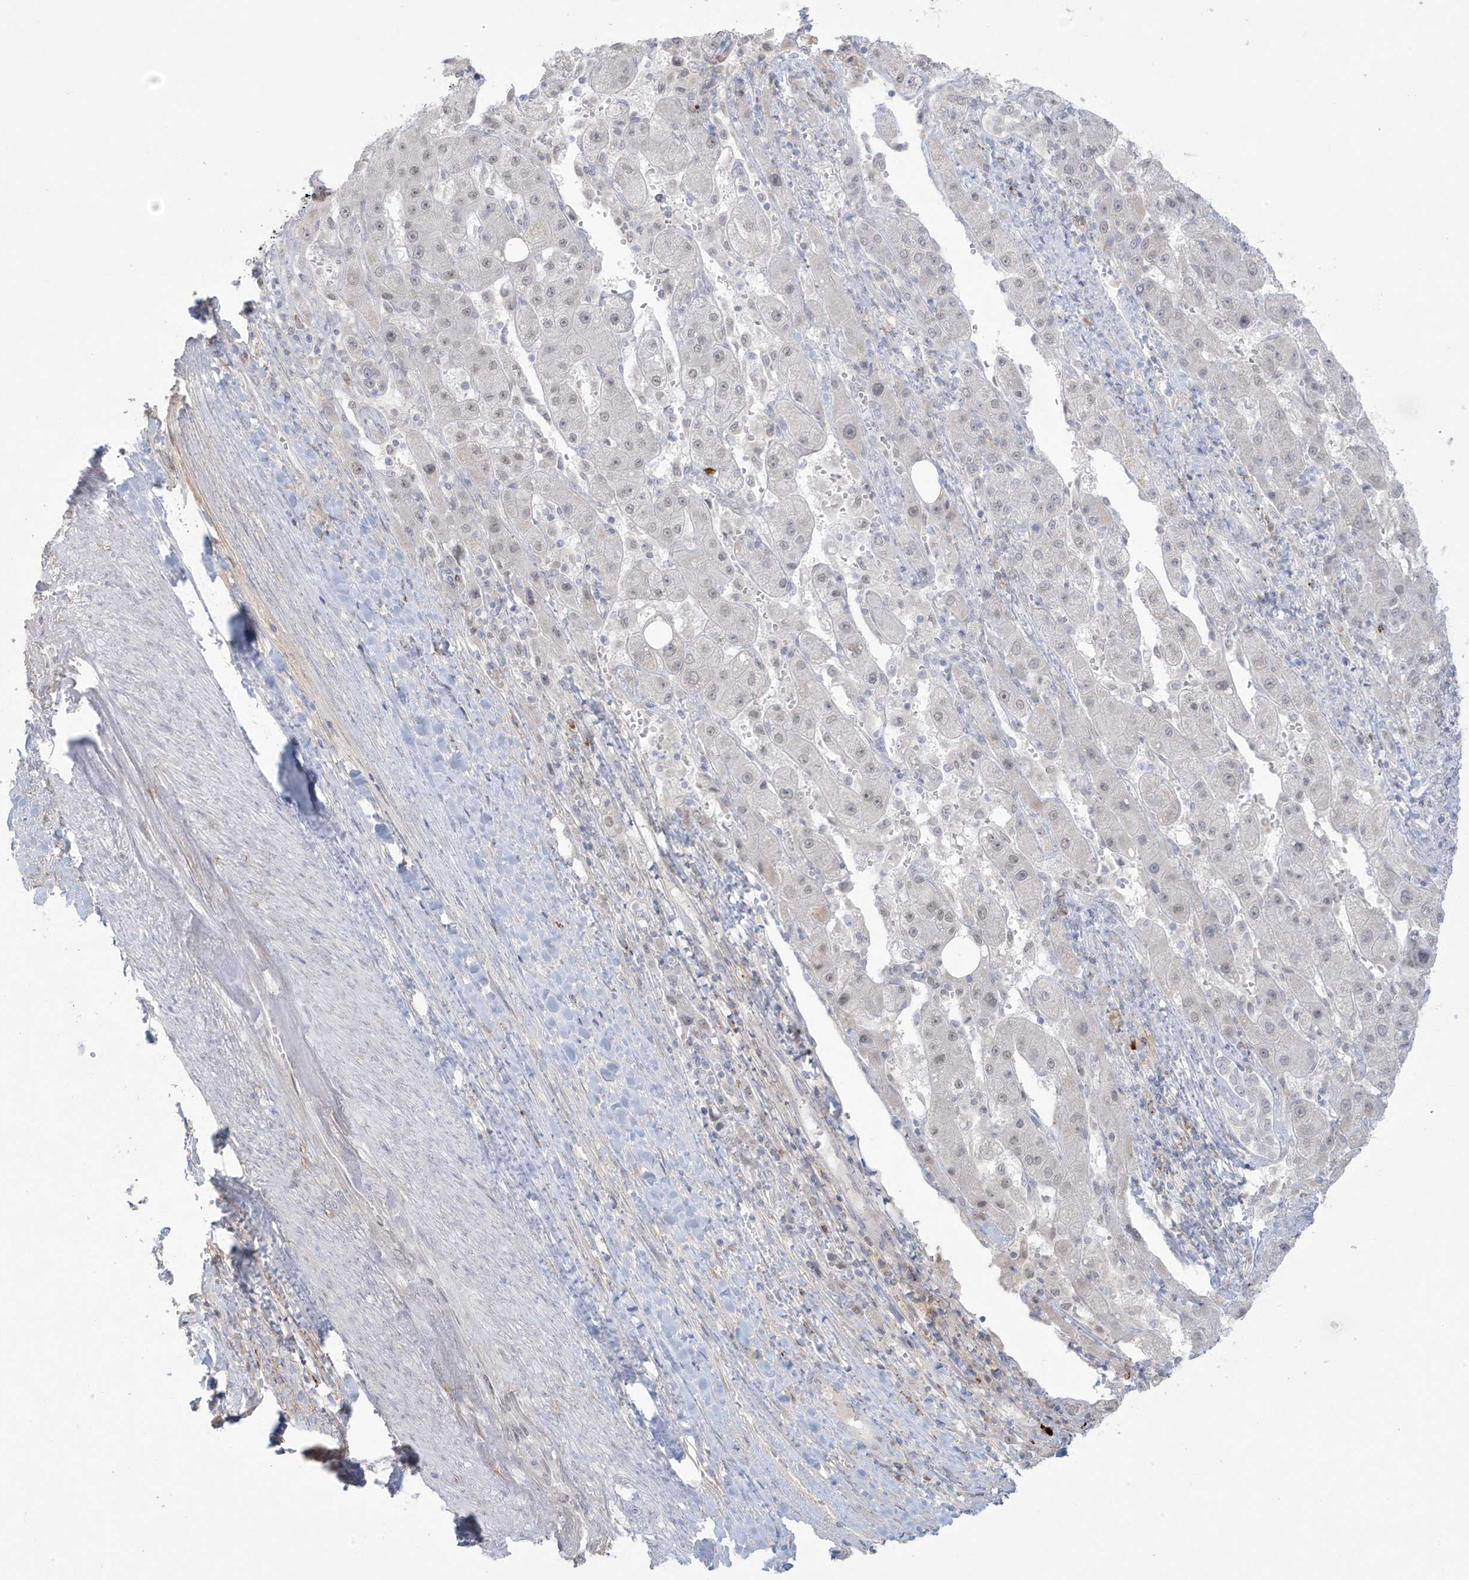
{"staining": {"intensity": "weak", "quantity": "<25%", "location": "nuclear"}, "tissue": "liver cancer", "cell_type": "Tumor cells", "image_type": "cancer", "snomed": [{"axis": "morphology", "description": "Carcinoma, Hepatocellular, NOS"}, {"axis": "topography", "description": "Liver"}], "caption": "DAB immunohistochemical staining of liver hepatocellular carcinoma demonstrates no significant staining in tumor cells. (Stains: DAB (3,3'-diaminobenzidine) immunohistochemistry with hematoxylin counter stain, Microscopy: brightfield microscopy at high magnification).", "gene": "HERC6", "patient": {"sex": "female", "age": 73}}